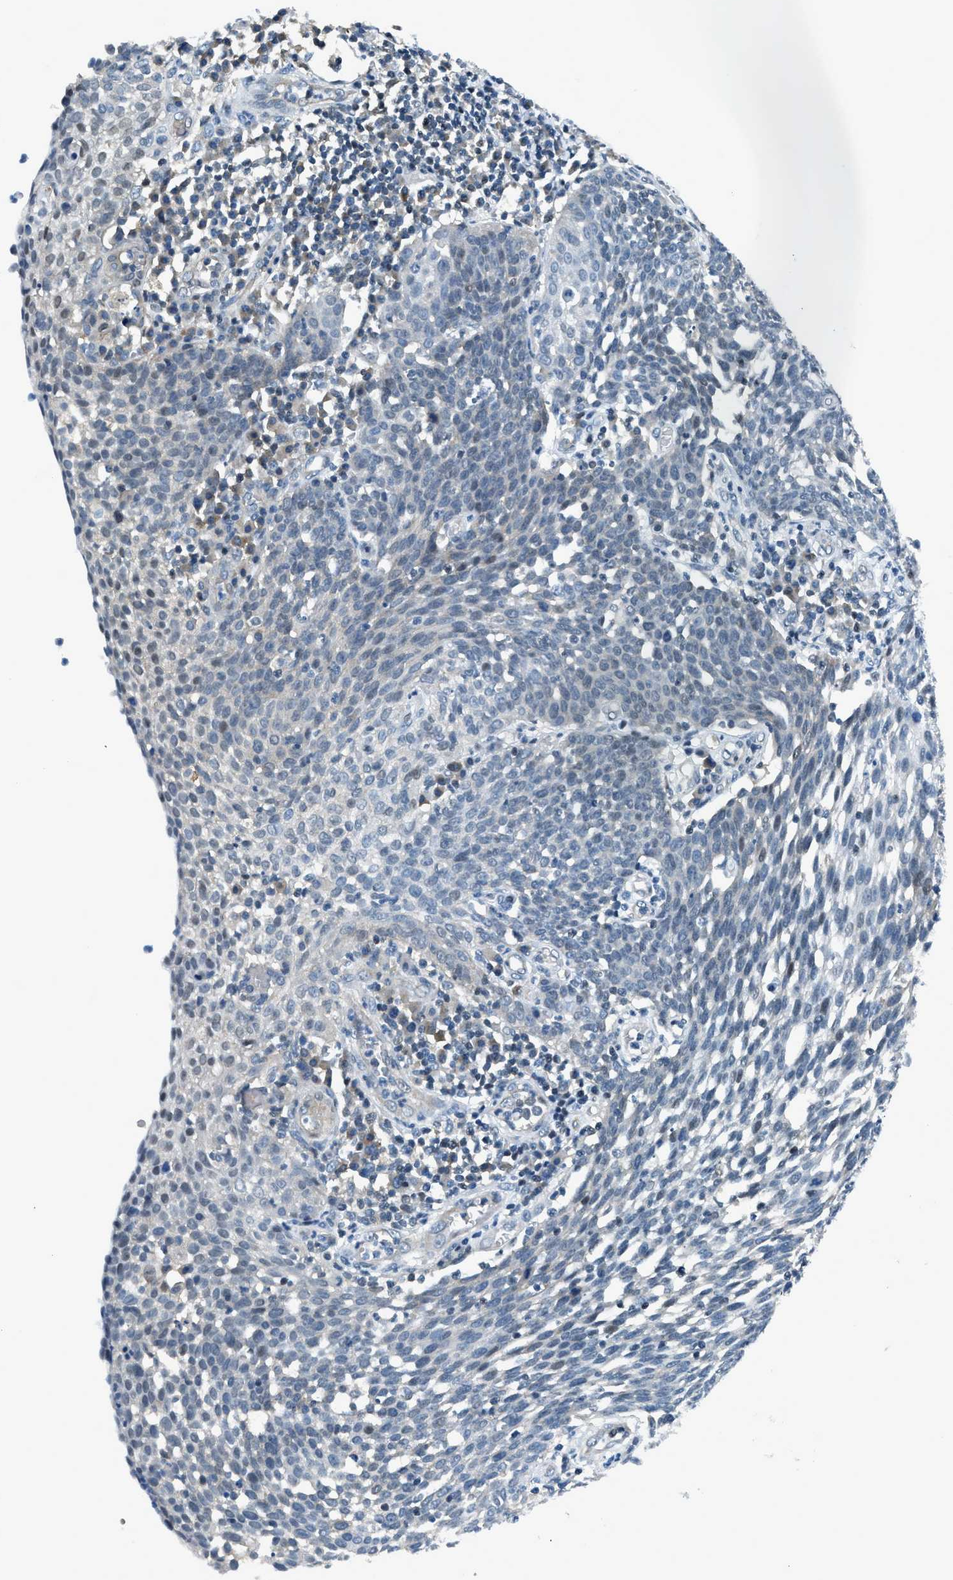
{"staining": {"intensity": "weak", "quantity": "<25%", "location": "cytoplasmic/membranous,nuclear"}, "tissue": "cervical cancer", "cell_type": "Tumor cells", "image_type": "cancer", "snomed": [{"axis": "morphology", "description": "Squamous cell carcinoma, NOS"}, {"axis": "topography", "description": "Cervix"}], "caption": "Human cervical cancer (squamous cell carcinoma) stained for a protein using immunohistochemistry (IHC) demonstrates no expression in tumor cells.", "gene": "LMLN", "patient": {"sex": "female", "age": 34}}